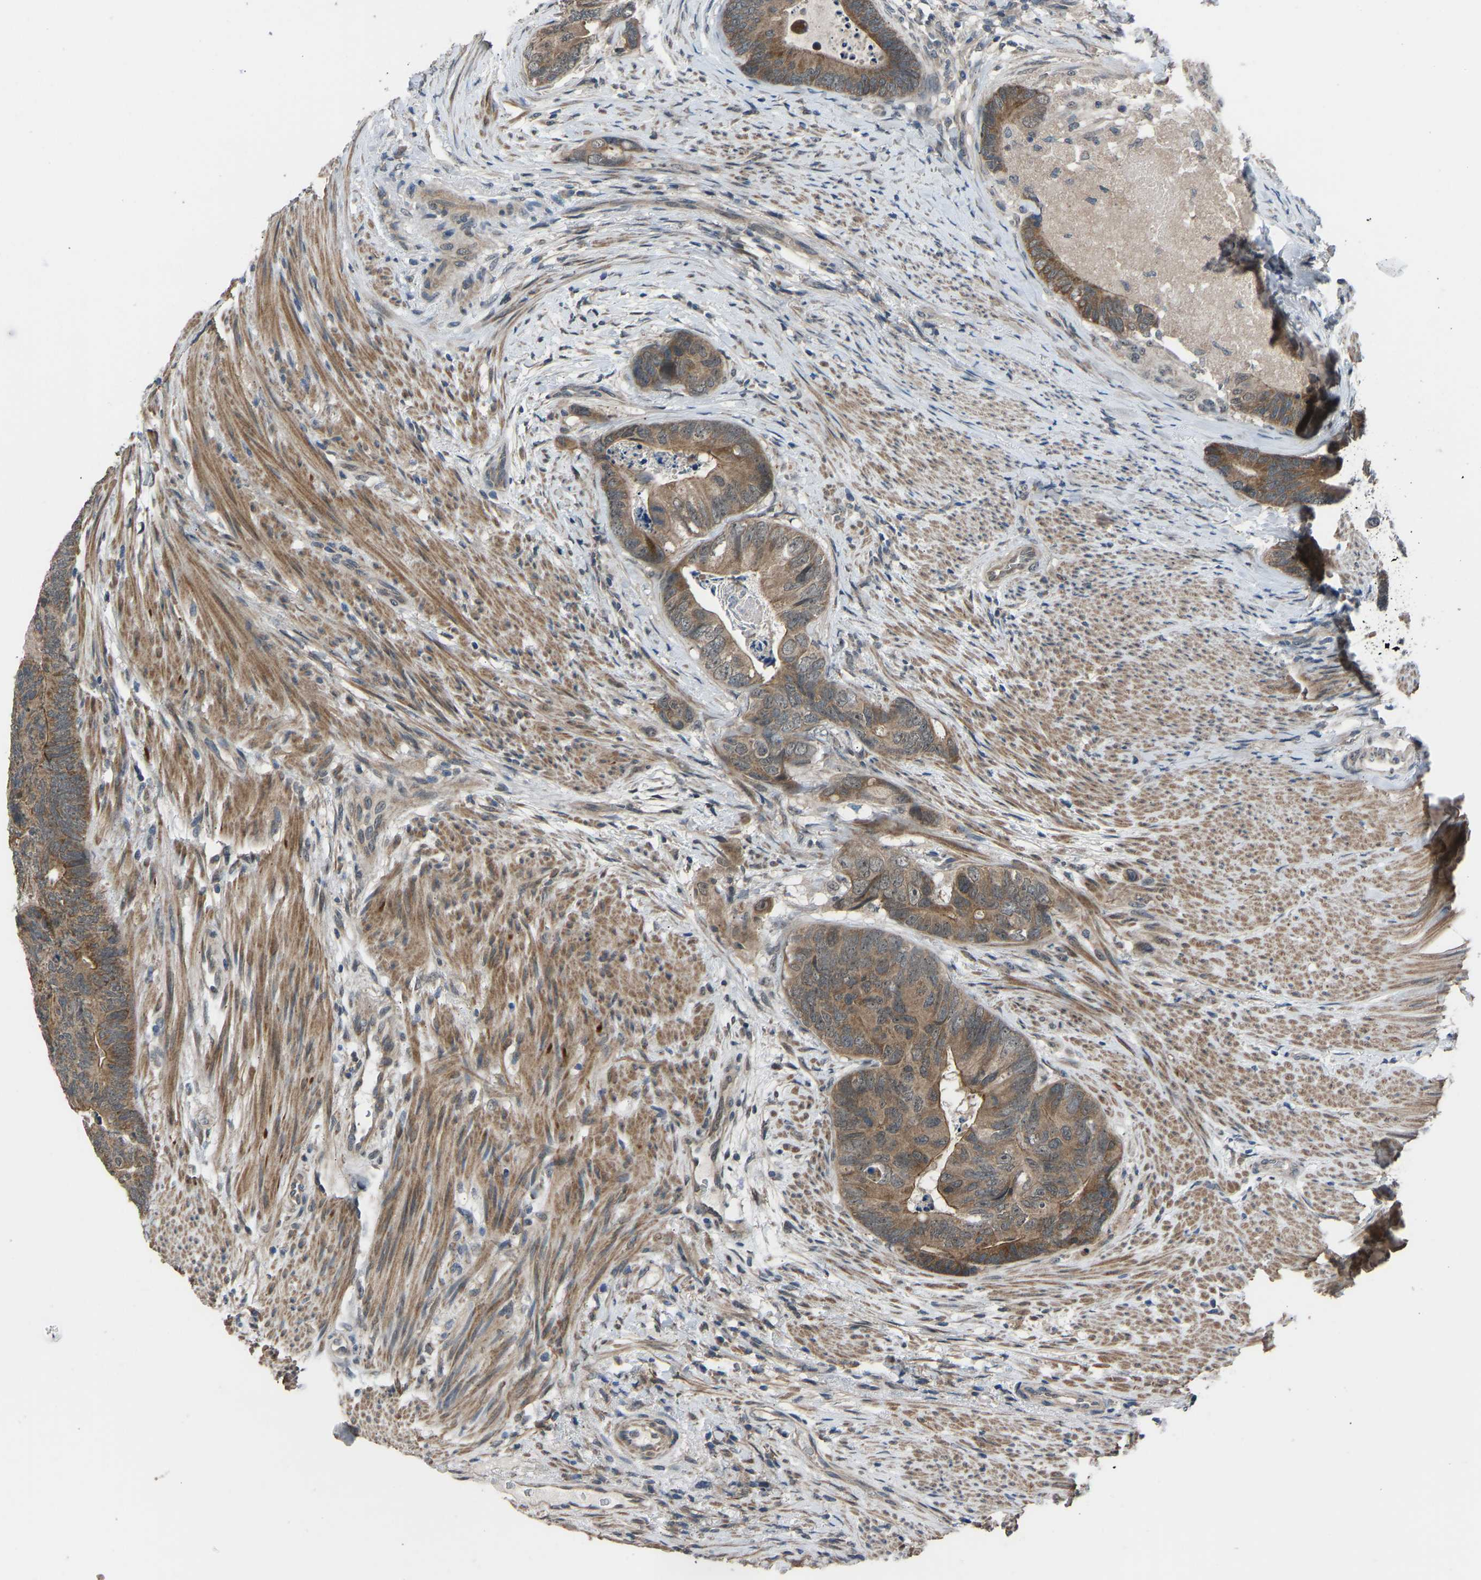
{"staining": {"intensity": "moderate", "quantity": ">75%", "location": "cytoplasmic/membranous"}, "tissue": "colorectal cancer", "cell_type": "Tumor cells", "image_type": "cancer", "snomed": [{"axis": "morphology", "description": "Adenocarcinoma, NOS"}, {"axis": "topography", "description": "Colon"}], "caption": "Colorectal adenocarcinoma tissue displays moderate cytoplasmic/membranous staining in approximately >75% of tumor cells, visualized by immunohistochemistry. (DAB IHC with brightfield microscopy, high magnification).", "gene": "CDK2AP1", "patient": {"sex": "female", "age": 67}}